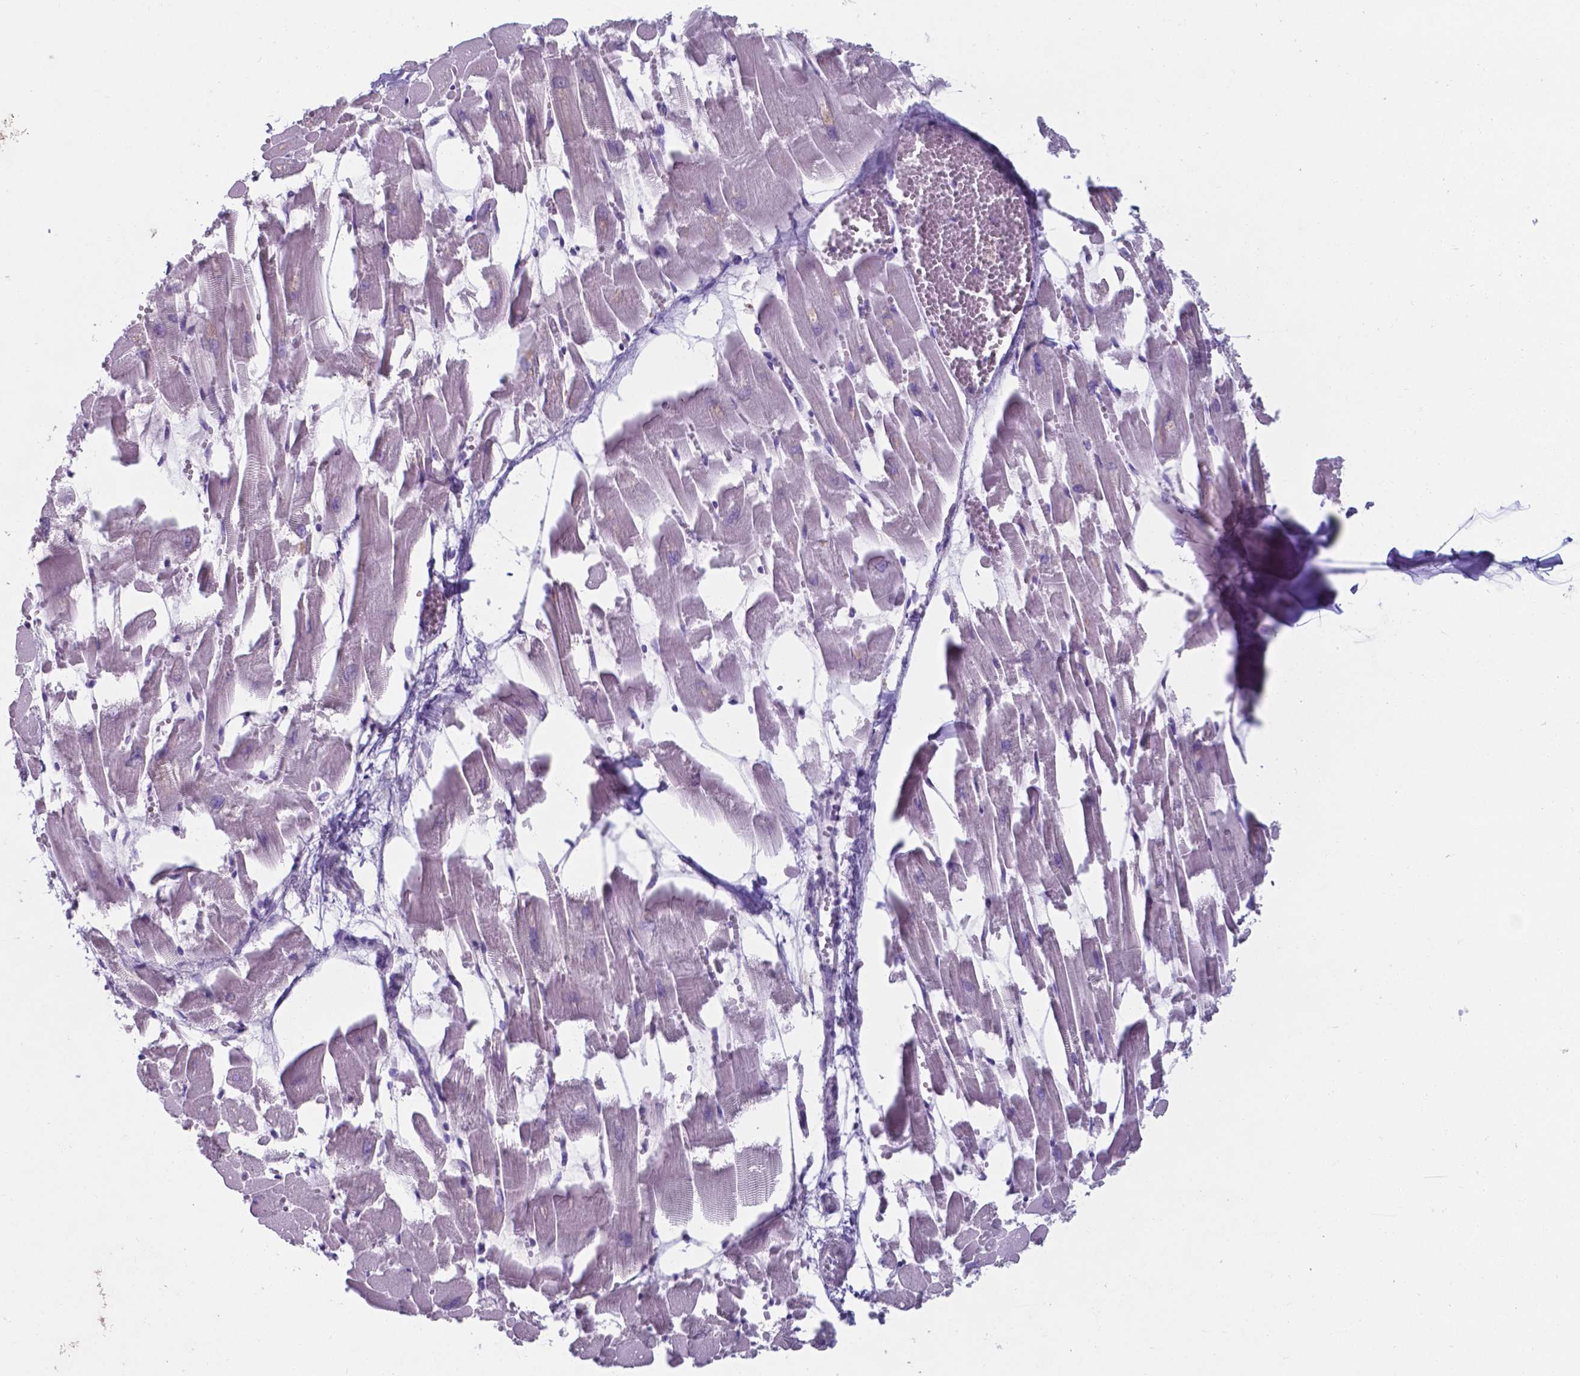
{"staining": {"intensity": "negative", "quantity": "none", "location": "none"}, "tissue": "heart muscle", "cell_type": "Cardiomyocytes", "image_type": "normal", "snomed": [{"axis": "morphology", "description": "Normal tissue, NOS"}, {"axis": "topography", "description": "Heart"}], "caption": "DAB (3,3'-diaminobenzidine) immunohistochemical staining of unremarkable human heart muscle displays no significant expression in cardiomyocytes.", "gene": "UBE2J1", "patient": {"sex": "female", "age": 52}}